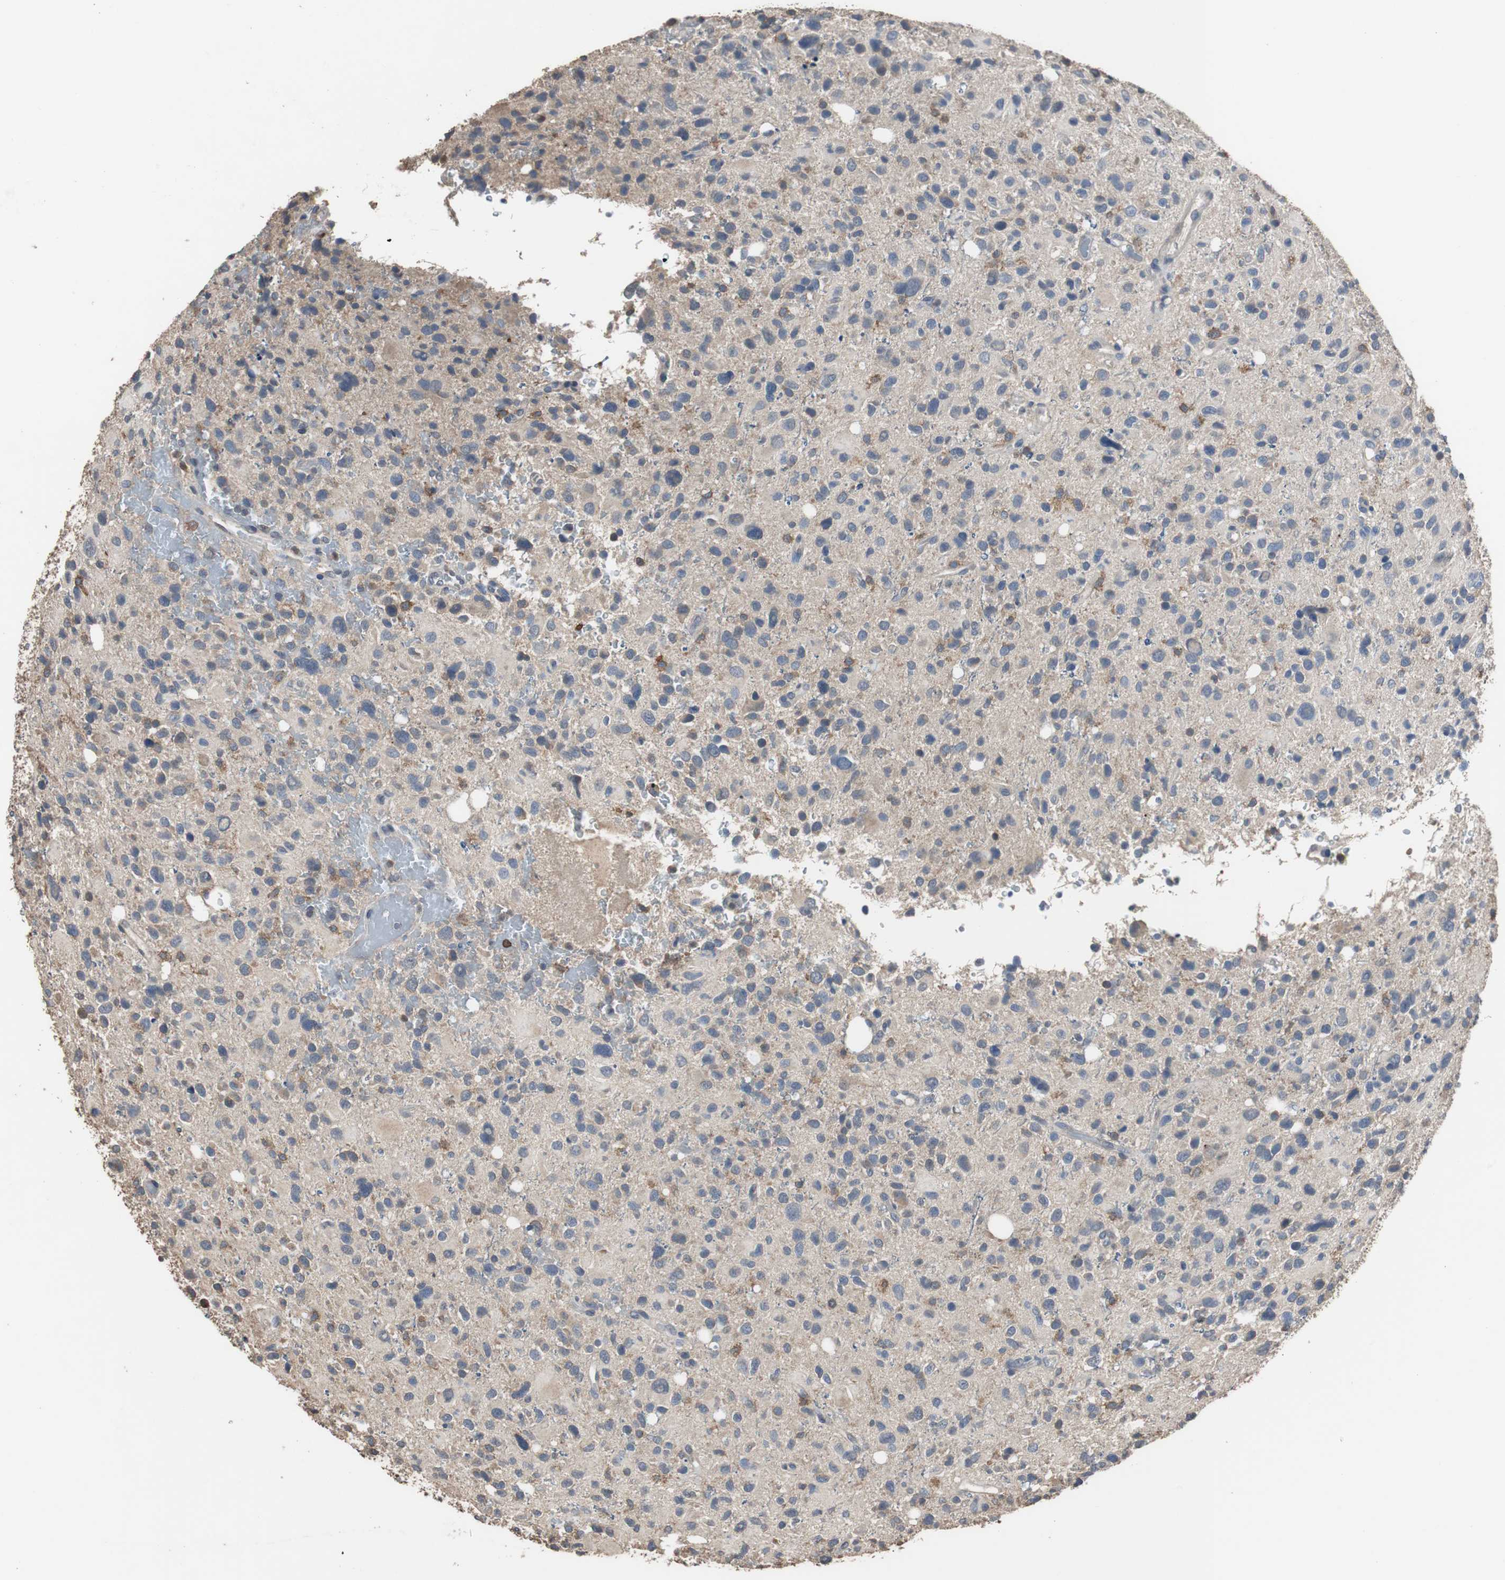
{"staining": {"intensity": "weak", "quantity": "<25%", "location": "cytoplasmic/membranous"}, "tissue": "glioma", "cell_type": "Tumor cells", "image_type": "cancer", "snomed": [{"axis": "morphology", "description": "Glioma, malignant, High grade"}, {"axis": "topography", "description": "Brain"}], "caption": "Micrograph shows no significant protein positivity in tumor cells of glioma. Brightfield microscopy of immunohistochemistry stained with DAB (3,3'-diaminobenzidine) (brown) and hematoxylin (blue), captured at high magnification.", "gene": "SCIMP", "patient": {"sex": "male", "age": 48}}